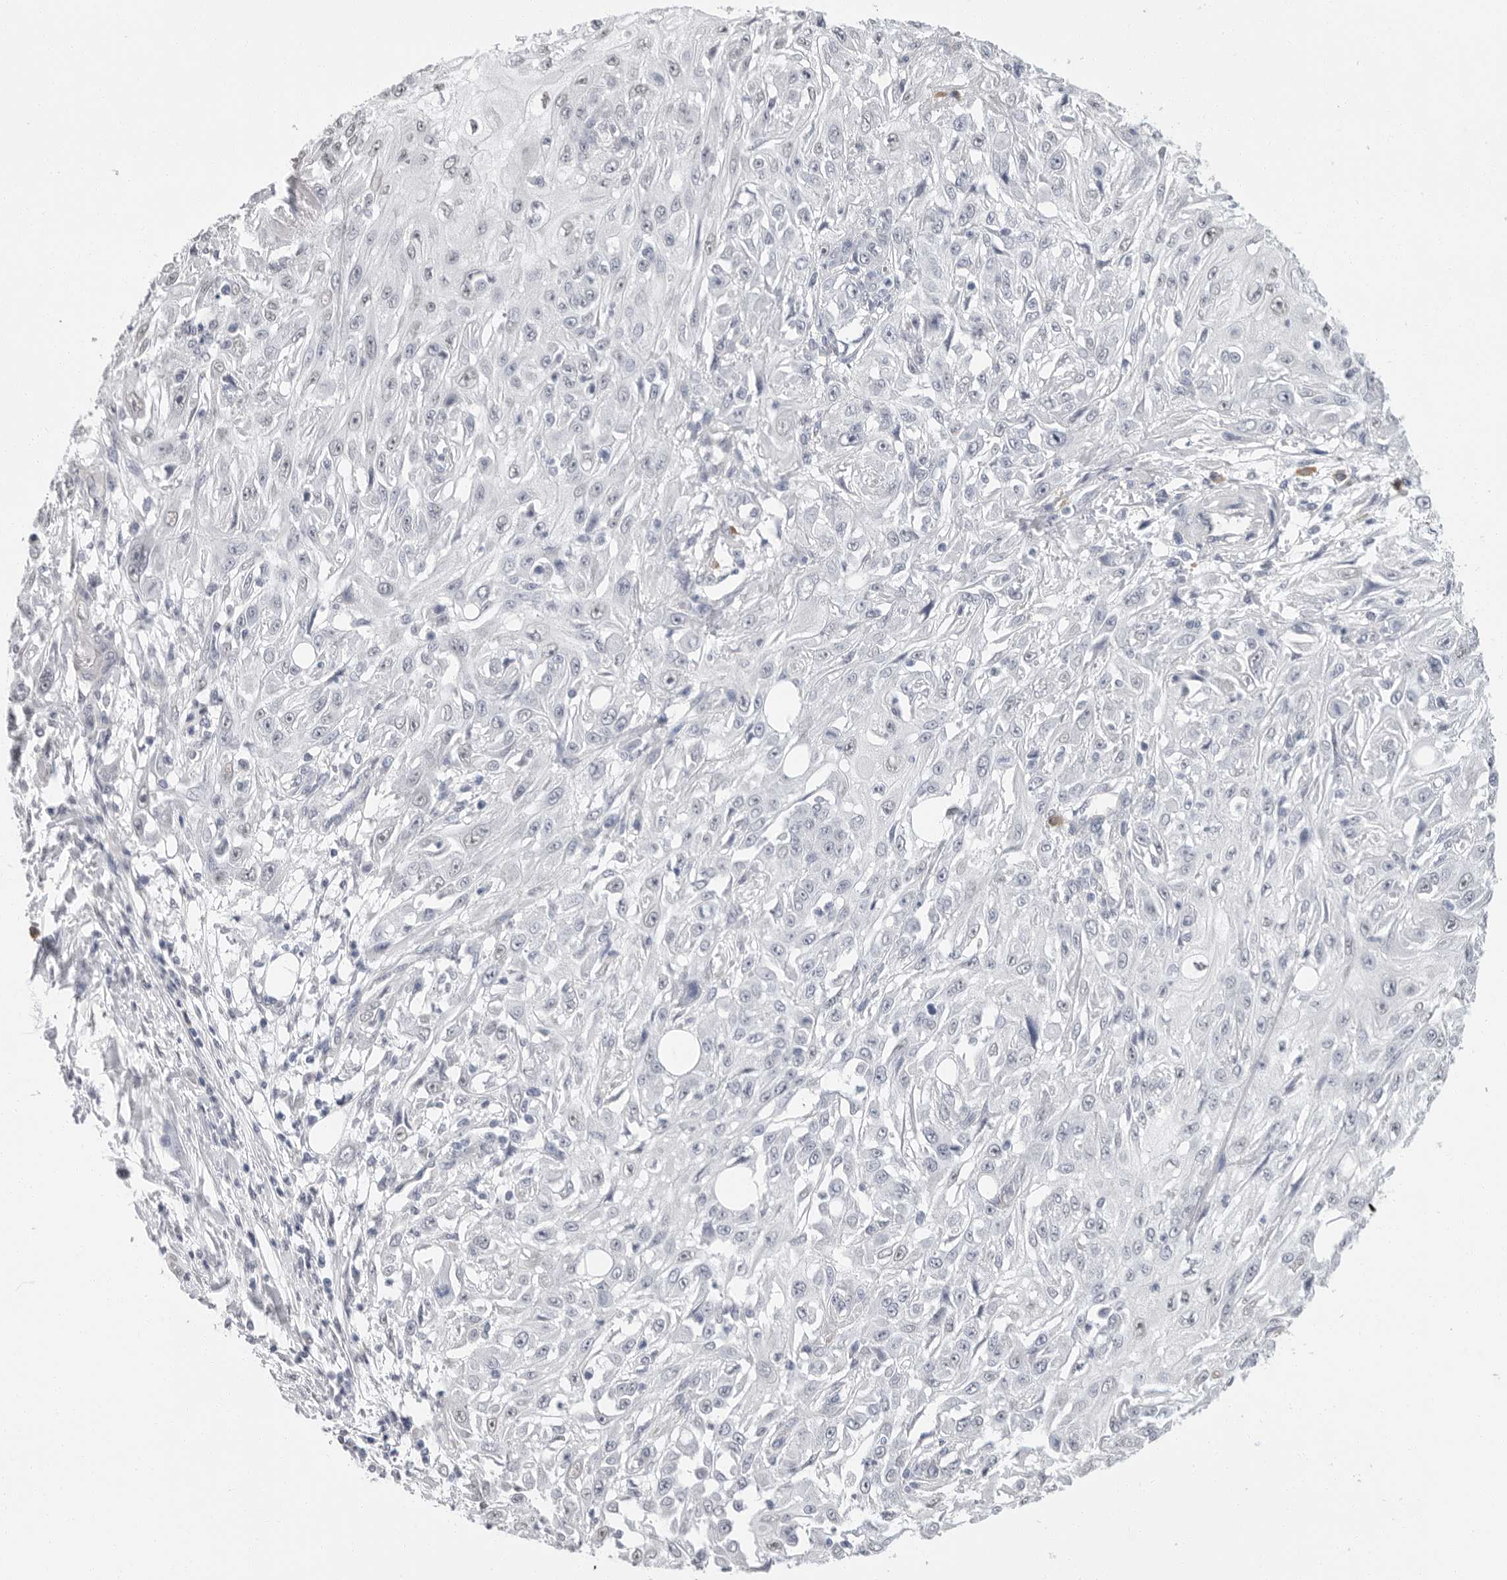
{"staining": {"intensity": "negative", "quantity": "none", "location": "none"}, "tissue": "skin cancer", "cell_type": "Tumor cells", "image_type": "cancer", "snomed": [{"axis": "morphology", "description": "Squamous cell carcinoma, NOS"}, {"axis": "morphology", "description": "Squamous cell carcinoma, metastatic, NOS"}, {"axis": "topography", "description": "Skin"}, {"axis": "topography", "description": "Lymph node"}], "caption": "The immunohistochemistry micrograph has no significant staining in tumor cells of skin squamous cell carcinoma tissue.", "gene": "ARHGEF10", "patient": {"sex": "male", "age": 75}}